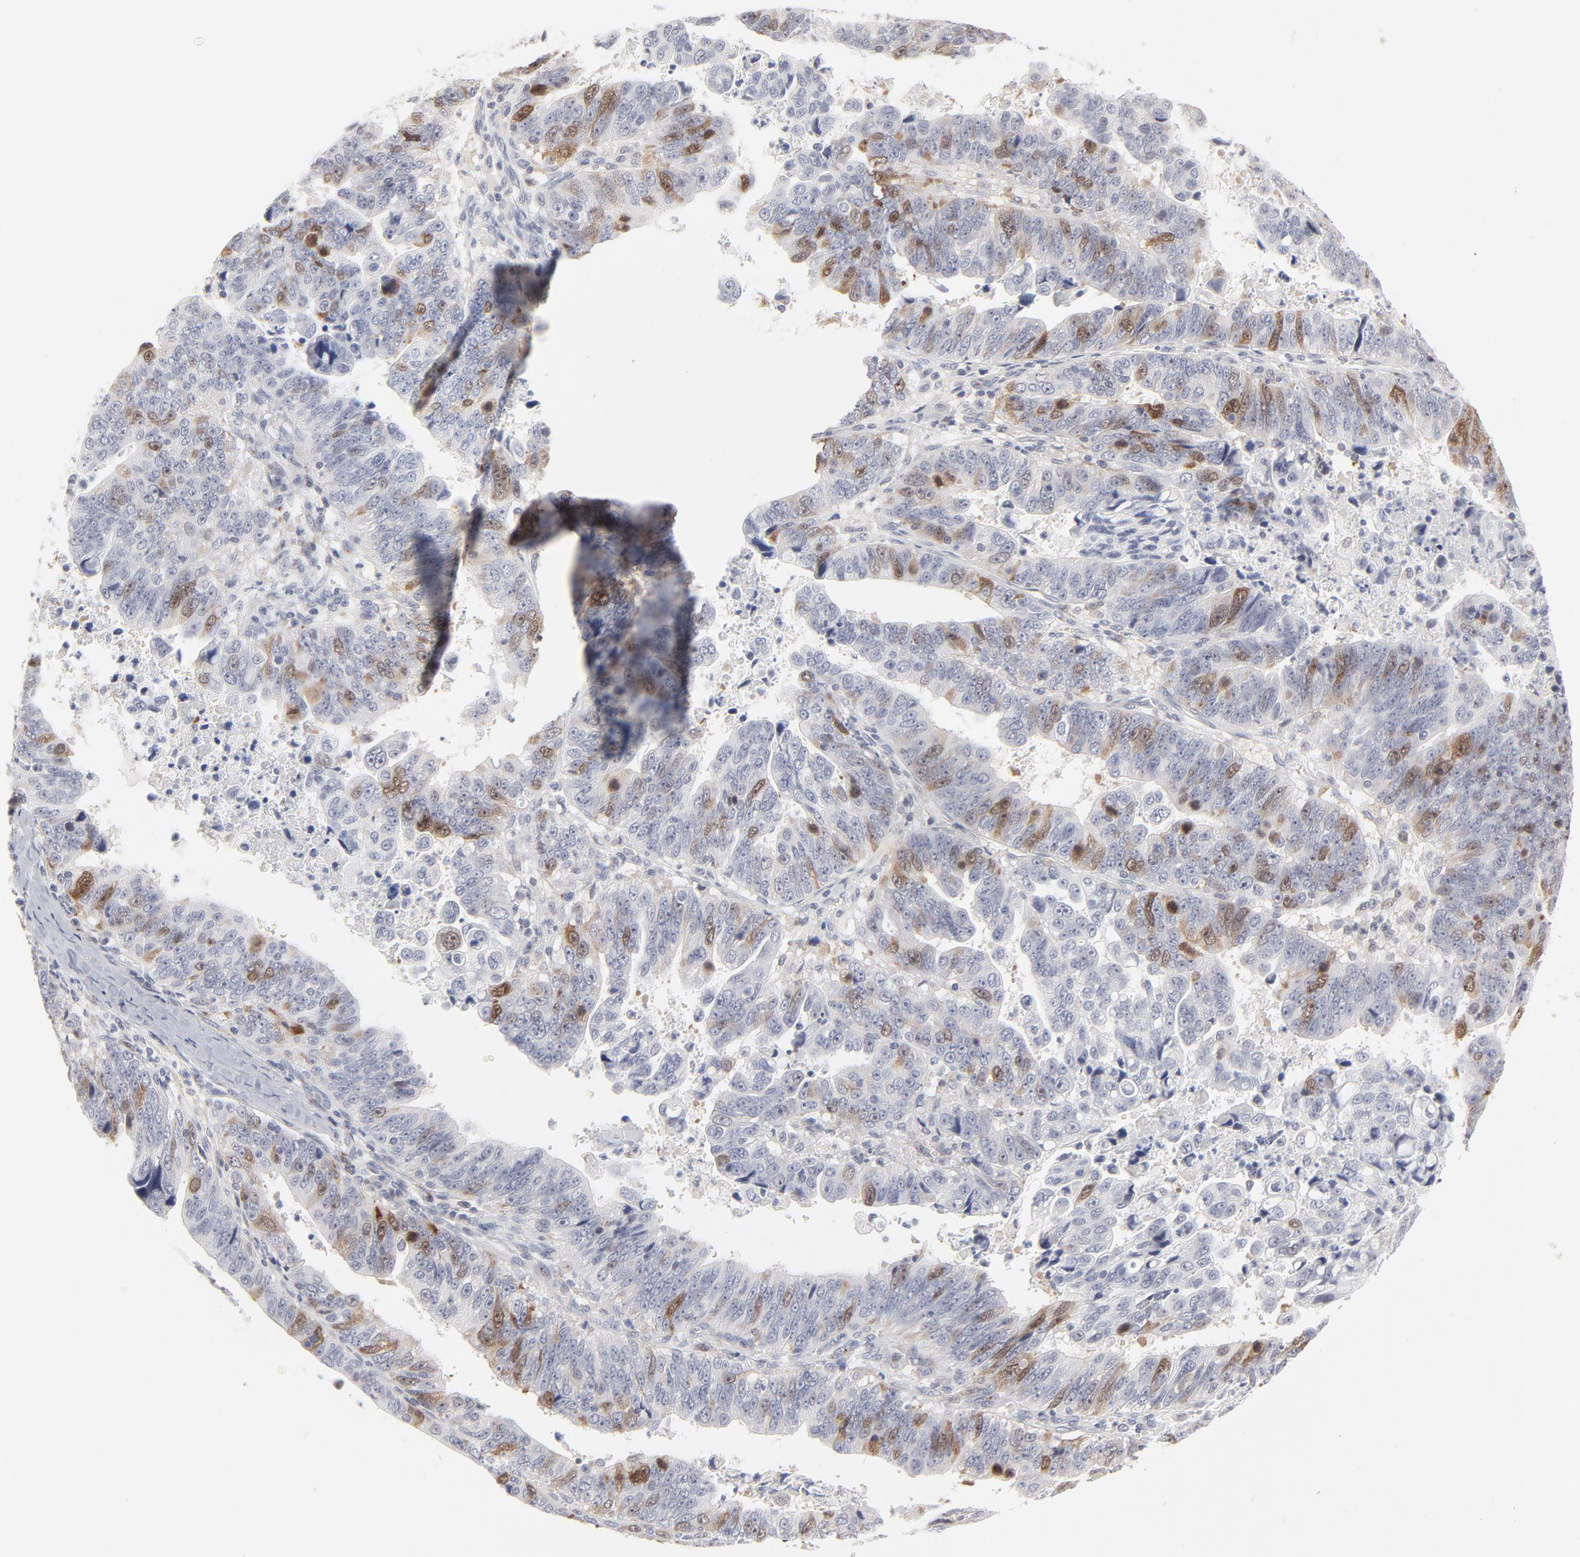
{"staining": {"intensity": "moderate", "quantity": "25%-75%", "location": "nuclear"}, "tissue": "stomach cancer", "cell_type": "Tumor cells", "image_type": "cancer", "snomed": [{"axis": "morphology", "description": "Adenocarcinoma, NOS"}, {"axis": "topography", "description": "Stomach, upper"}], "caption": "An image of stomach cancer (adenocarcinoma) stained for a protein displays moderate nuclear brown staining in tumor cells. (Brightfield microscopy of DAB IHC at high magnification).", "gene": "AURKA", "patient": {"sex": "female", "age": 50}}